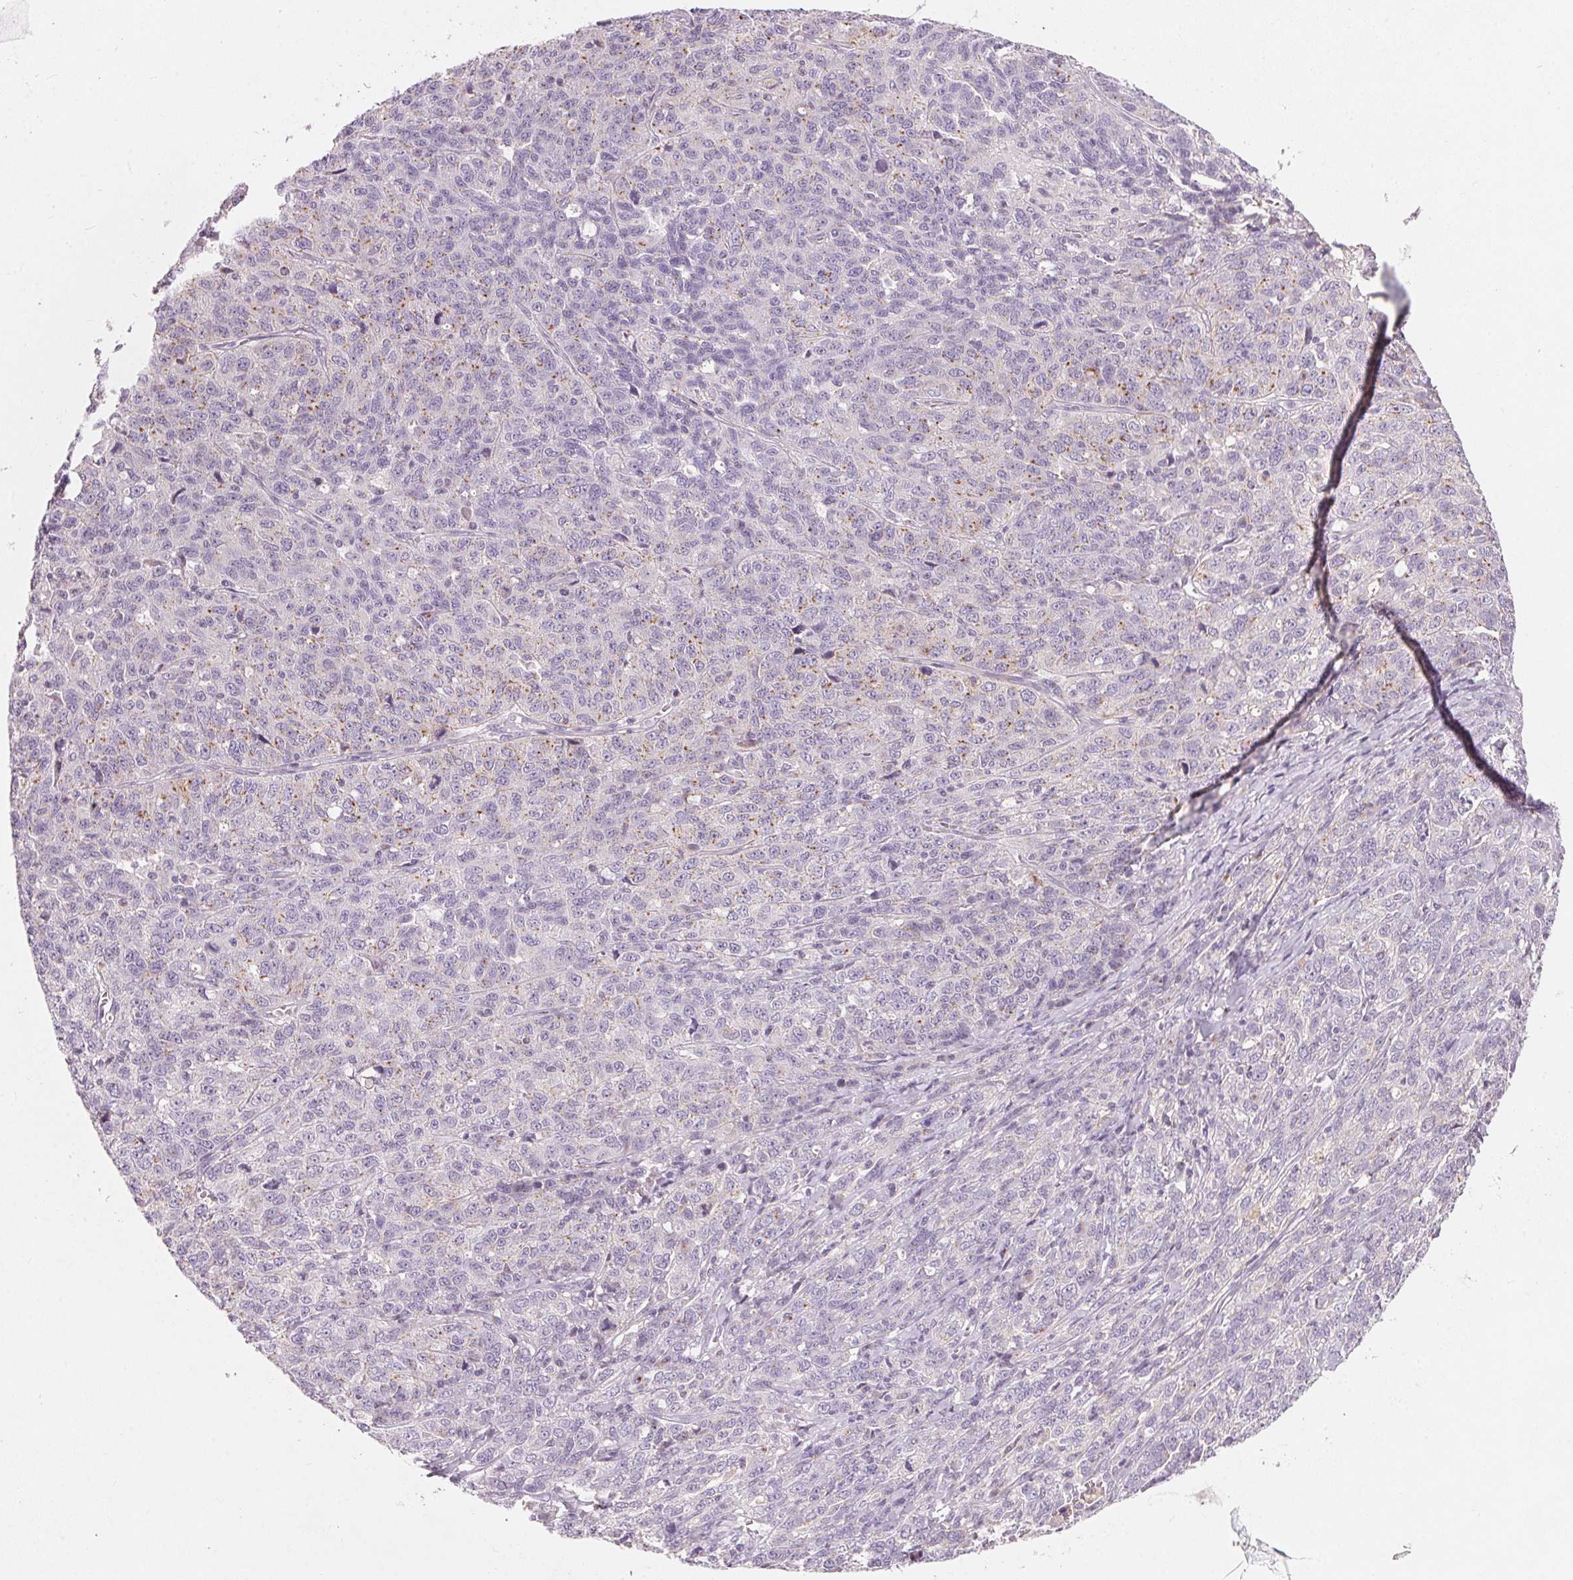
{"staining": {"intensity": "weak", "quantity": "<25%", "location": "cytoplasmic/membranous"}, "tissue": "ovarian cancer", "cell_type": "Tumor cells", "image_type": "cancer", "snomed": [{"axis": "morphology", "description": "Cystadenocarcinoma, serous, NOS"}, {"axis": "topography", "description": "Ovary"}], "caption": "Tumor cells are negative for brown protein staining in ovarian cancer (serous cystadenocarcinoma). Brightfield microscopy of immunohistochemistry stained with DAB (3,3'-diaminobenzidine) (brown) and hematoxylin (blue), captured at high magnification.", "gene": "DRAM2", "patient": {"sex": "female", "age": 71}}